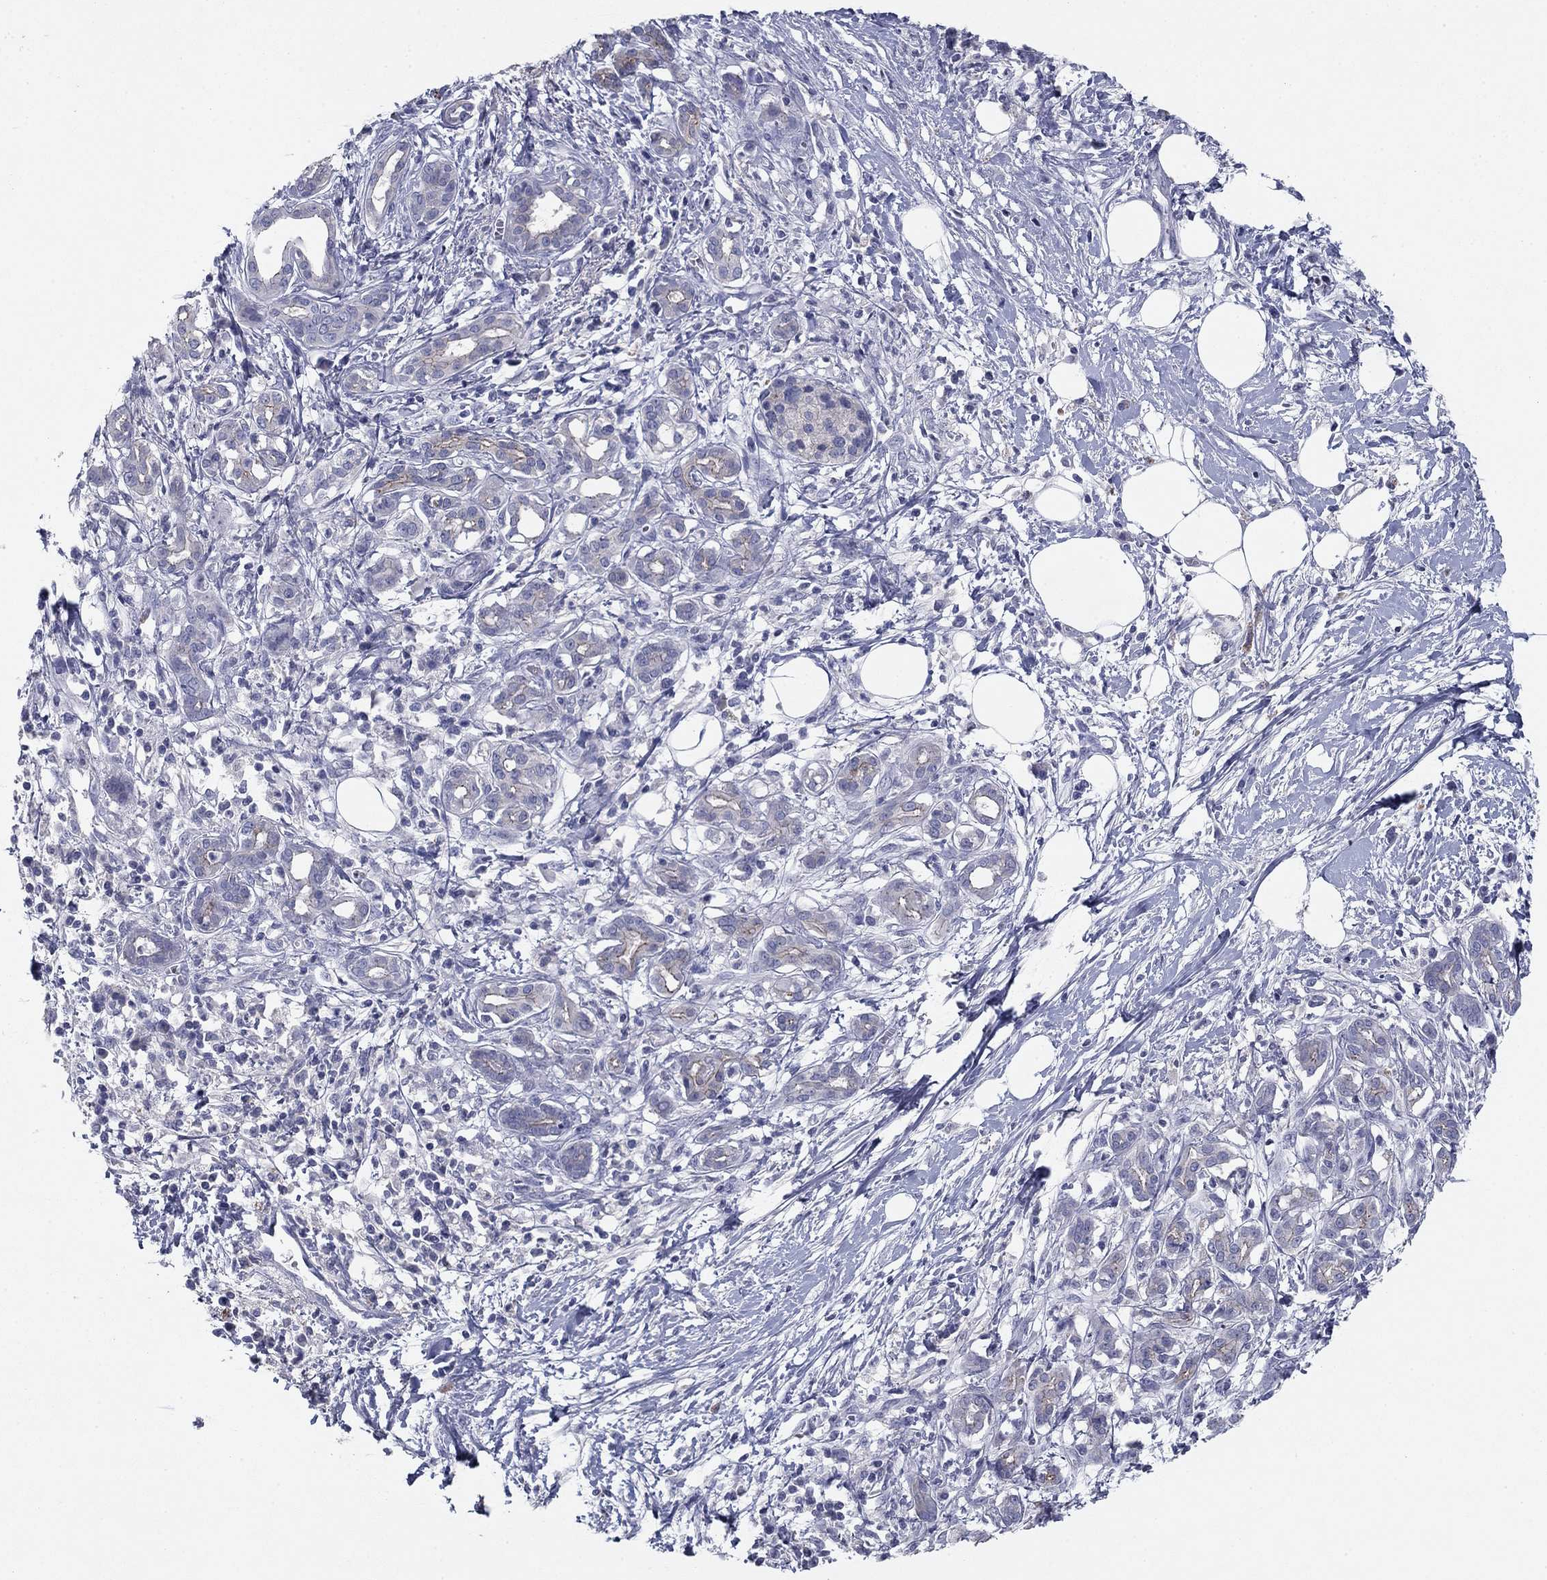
{"staining": {"intensity": "negative", "quantity": "none", "location": "none"}, "tissue": "pancreatic cancer", "cell_type": "Tumor cells", "image_type": "cancer", "snomed": [{"axis": "morphology", "description": "Adenocarcinoma, NOS"}, {"axis": "topography", "description": "Pancreas"}], "caption": "Immunohistochemical staining of human pancreatic cancer (adenocarcinoma) shows no significant positivity in tumor cells. (Brightfield microscopy of DAB IHC at high magnification).", "gene": "CNTNAP4", "patient": {"sex": "male", "age": 72}}